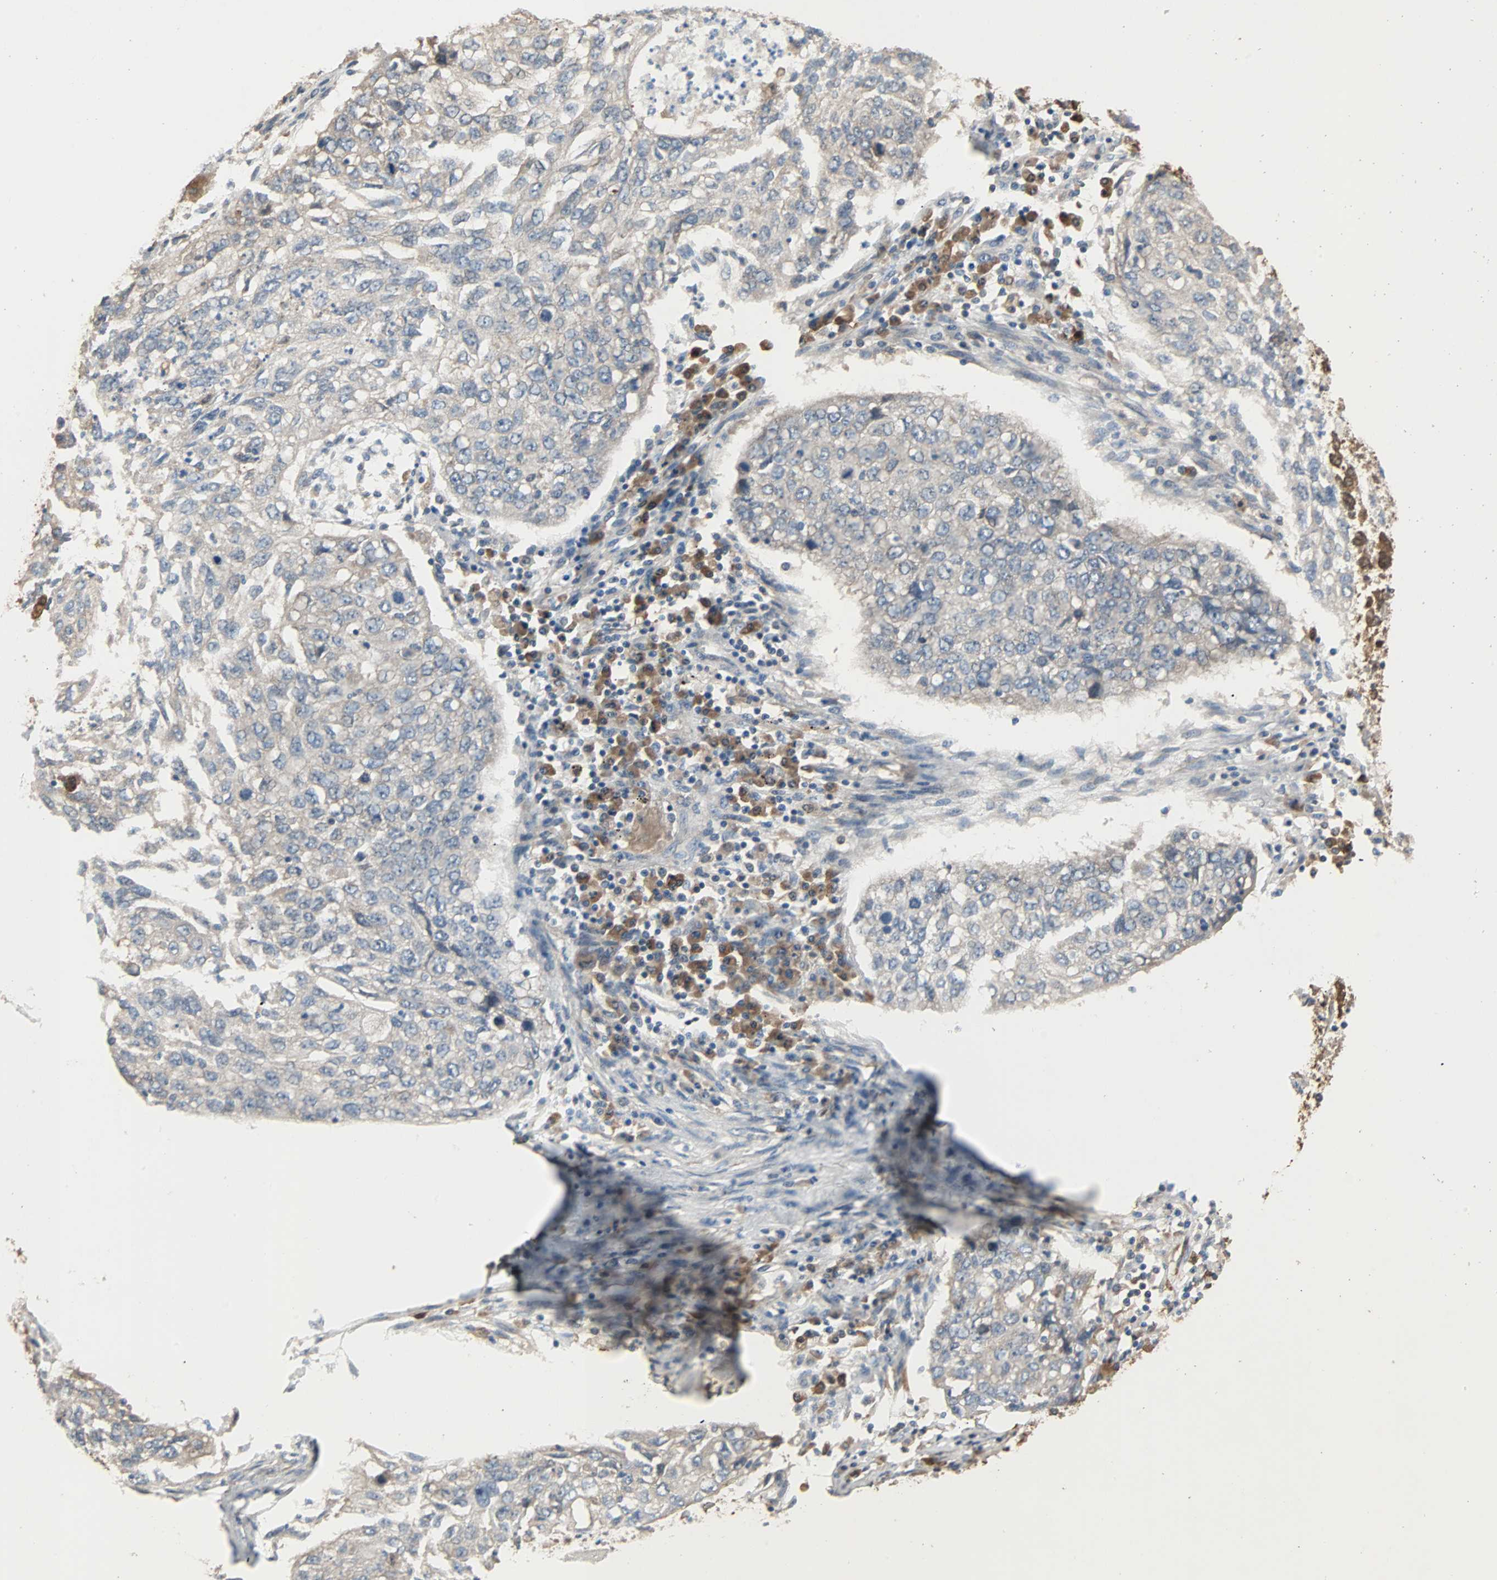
{"staining": {"intensity": "negative", "quantity": "none", "location": "none"}, "tissue": "lung cancer", "cell_type": "Tumor cells", "image_type": "cancer", "snomed": [{"axis": "morphology", "description": "Squamous cell carcinoma, NOS"}, {"axis": "topography", "description": "Lung"}], "caption": "IHC of lung cancer shows no expression in tumor cells.", "gene": "PRDX1", "patient": {"sex": "female", "age": 63}}